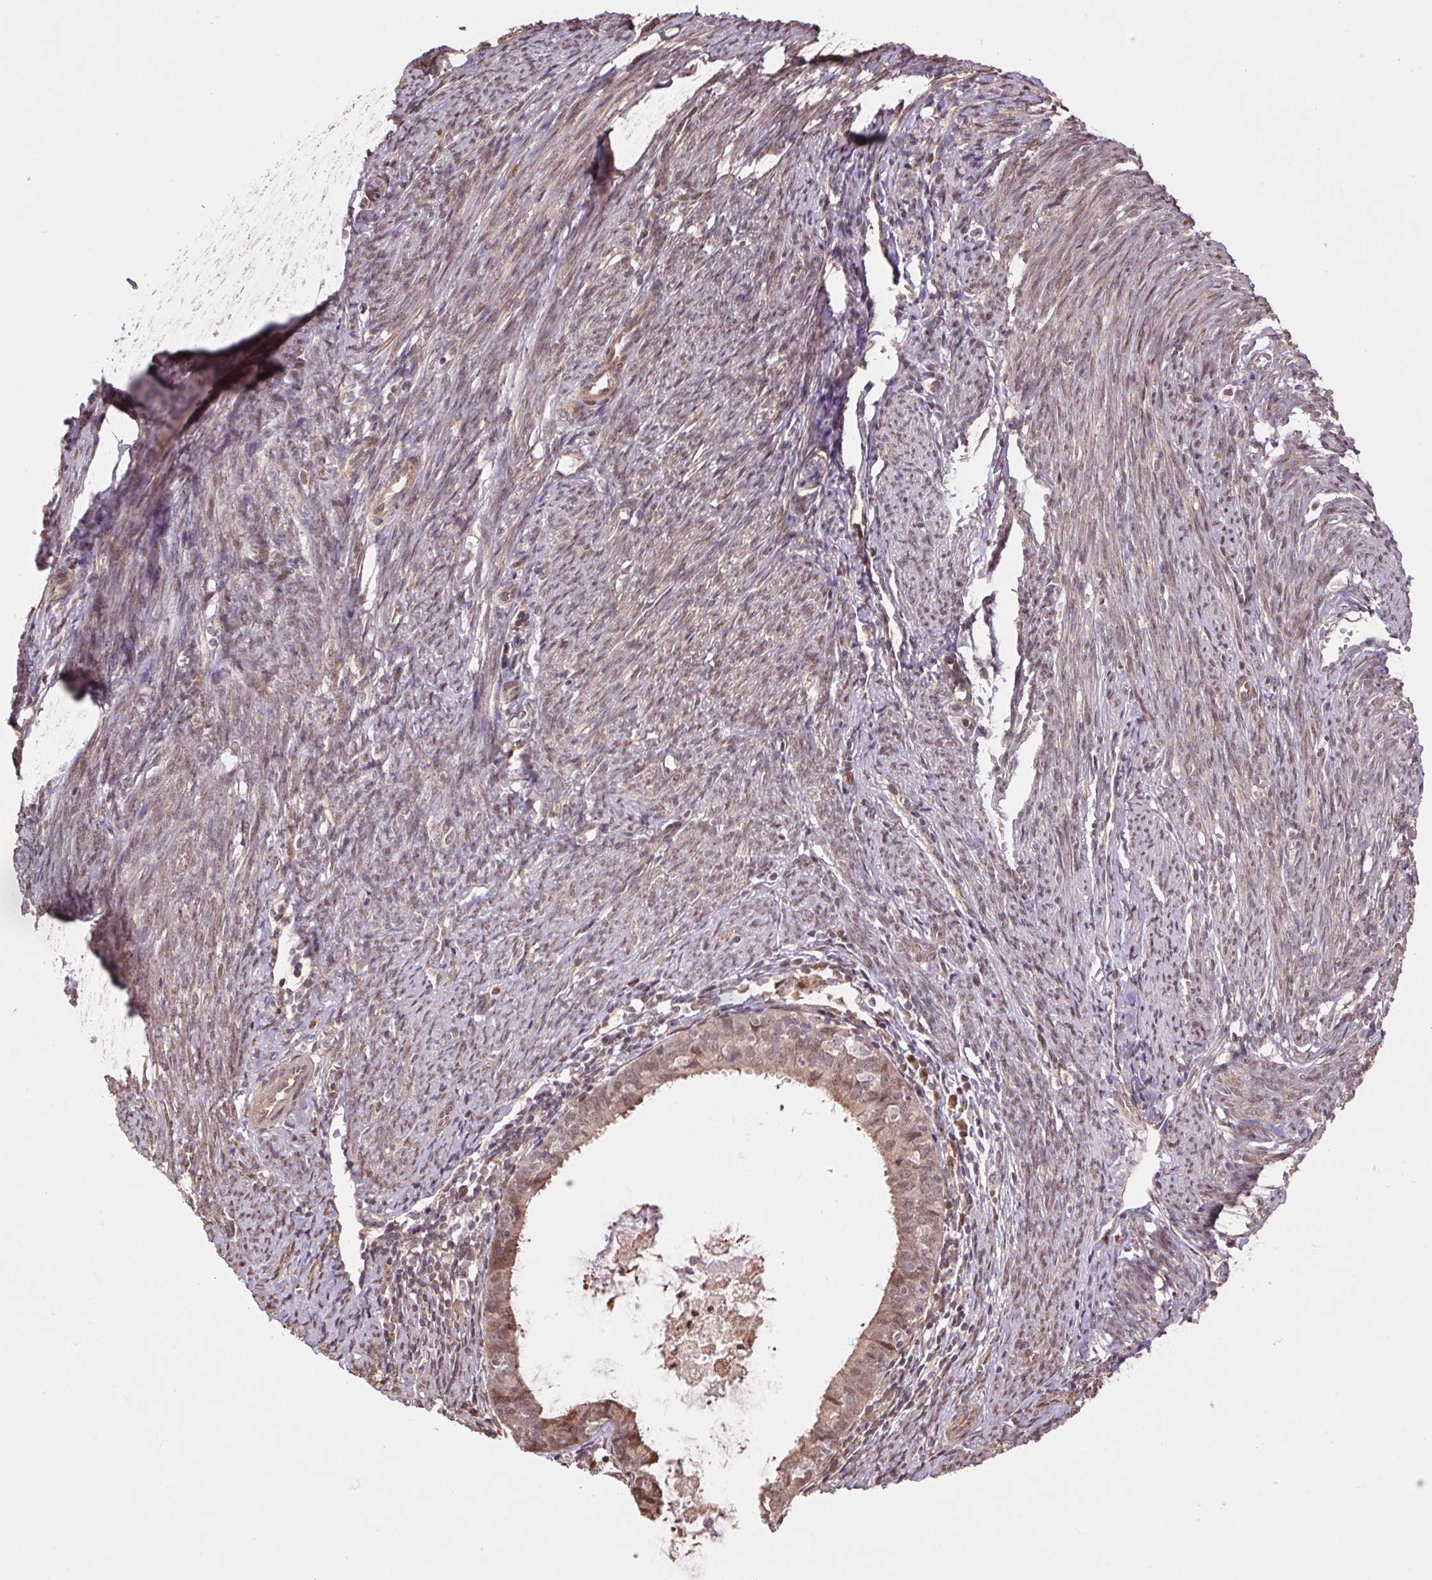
{"staining": {"intensity": "weak", "quantity": "25%-75%", "location": "cytoplasmic/membranous,nuclear"}, "tissue": "endometrial cancer", "cell_type": "Tumor cells", "image_type": "cancer", "snomed": [{"axis": "morphology", "description": "Adenocarcinoma, NOS"}, {"axis": "topography", "description": "Endometrium"}], "caption": "Endometrial adenocarcinoma stained with DAB (3,3'-diaminobenzidine) immunohistochemistry shows low levels of weak cytoplasmic/membranous and nuclear expression in about 25%-75% of tumor cells. (brown staining indicates protein expression, while blue staining denotes nuclei).", "gene": "CUTA", "patient": {"sex": "female", "age": 57}}